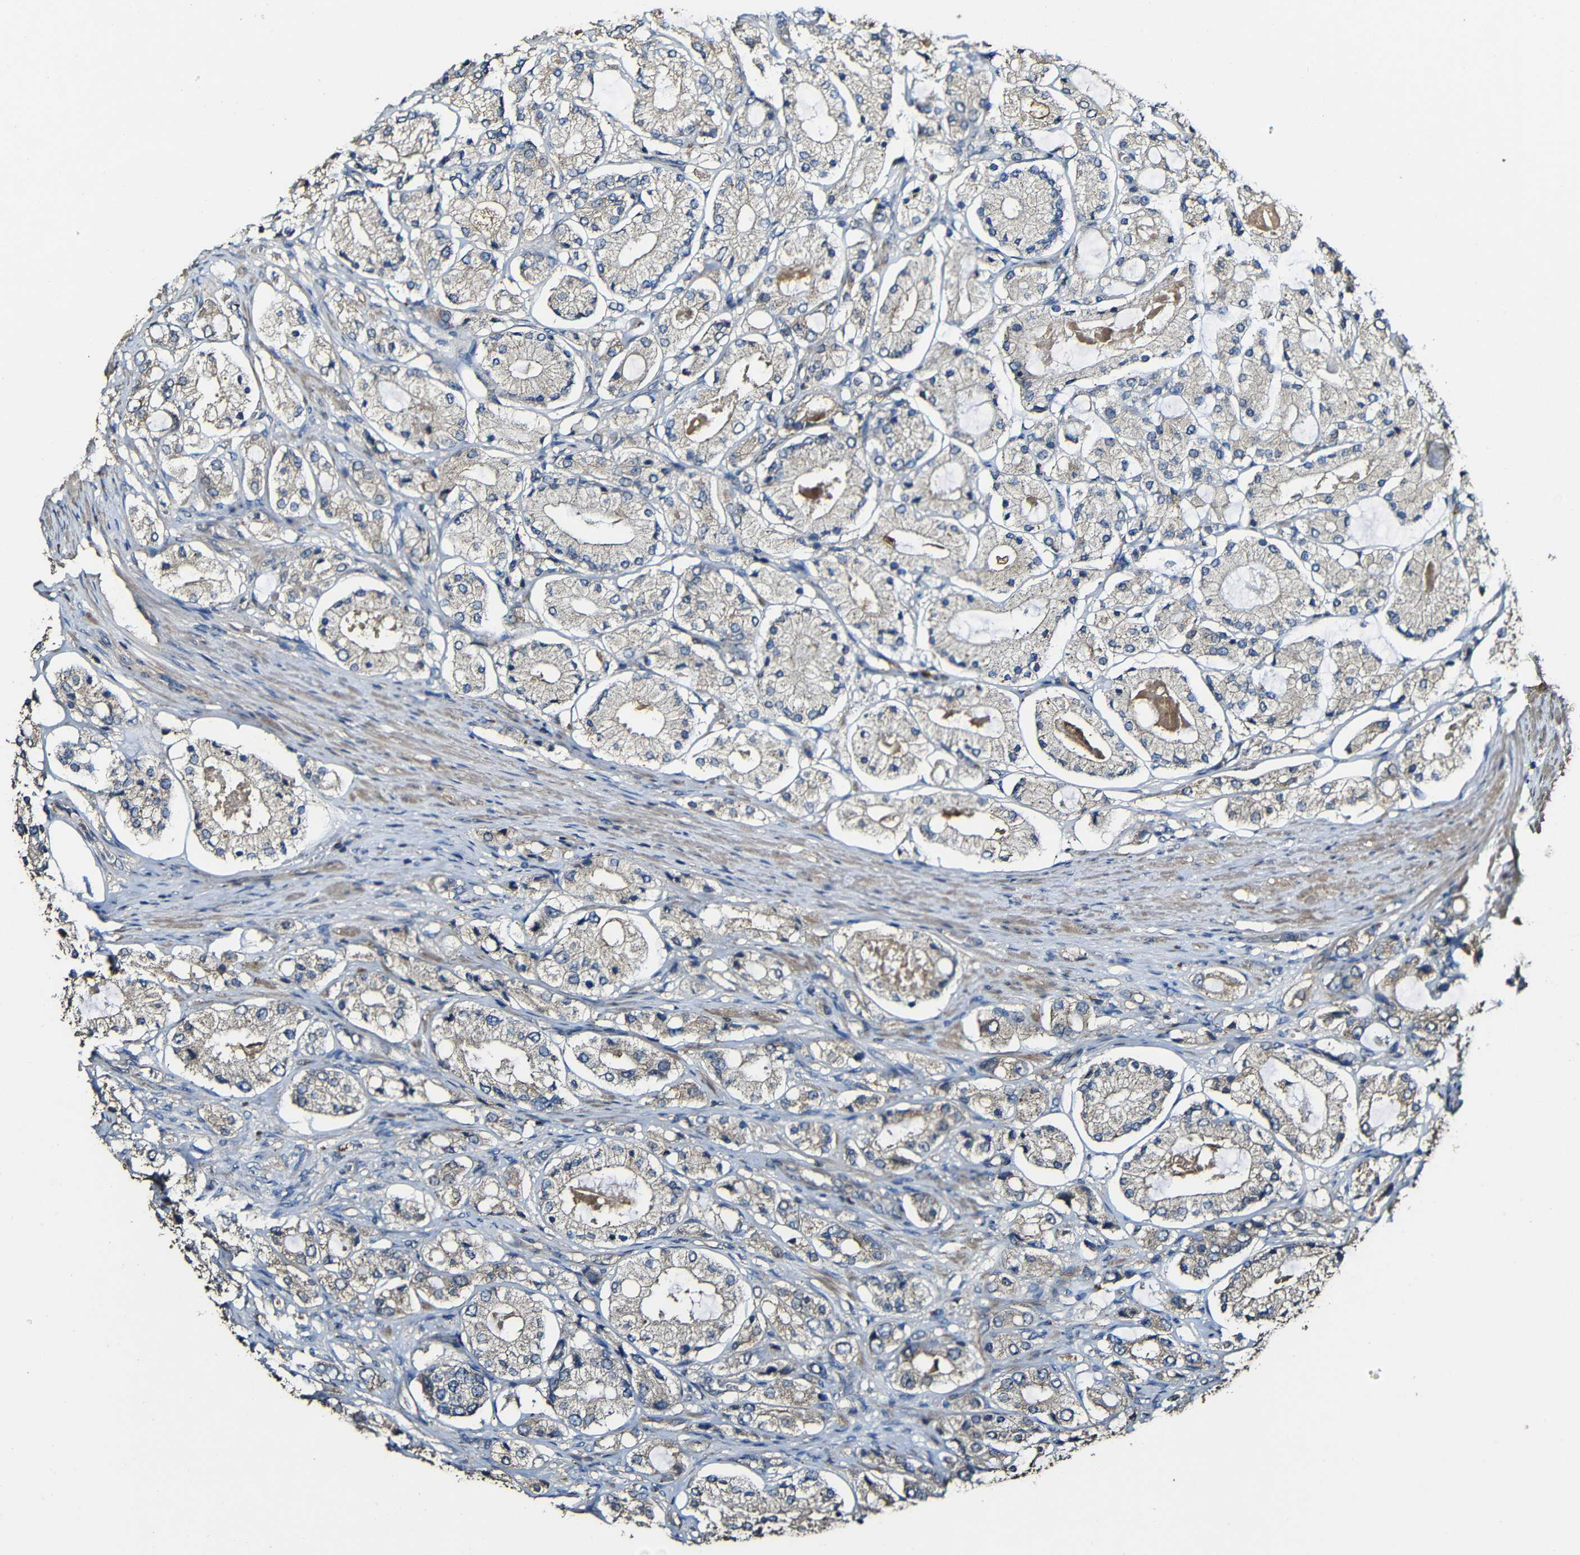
{"staining": {"intensity": "weak", "quantity": ">75%", "location": "cytoplasmic/membranous"}, "tissue": "prostate cancer", "cell_type": "Tumor cells", "image_type": "cancer", "snomed": [{"axis": "morphology", "description": "Adenocarcinoma, High grade"}, {"axis": "topography", "description": "Prostate"}], "caption": "This is an image of immunohistochemistry staining of high-grade adenocarcinoma (prostate), which shows weak expression in the cytoplasmic/membranous of tumor cells.", "gene": "CASP8", "patient": {"sex": "male", "age": 65}}